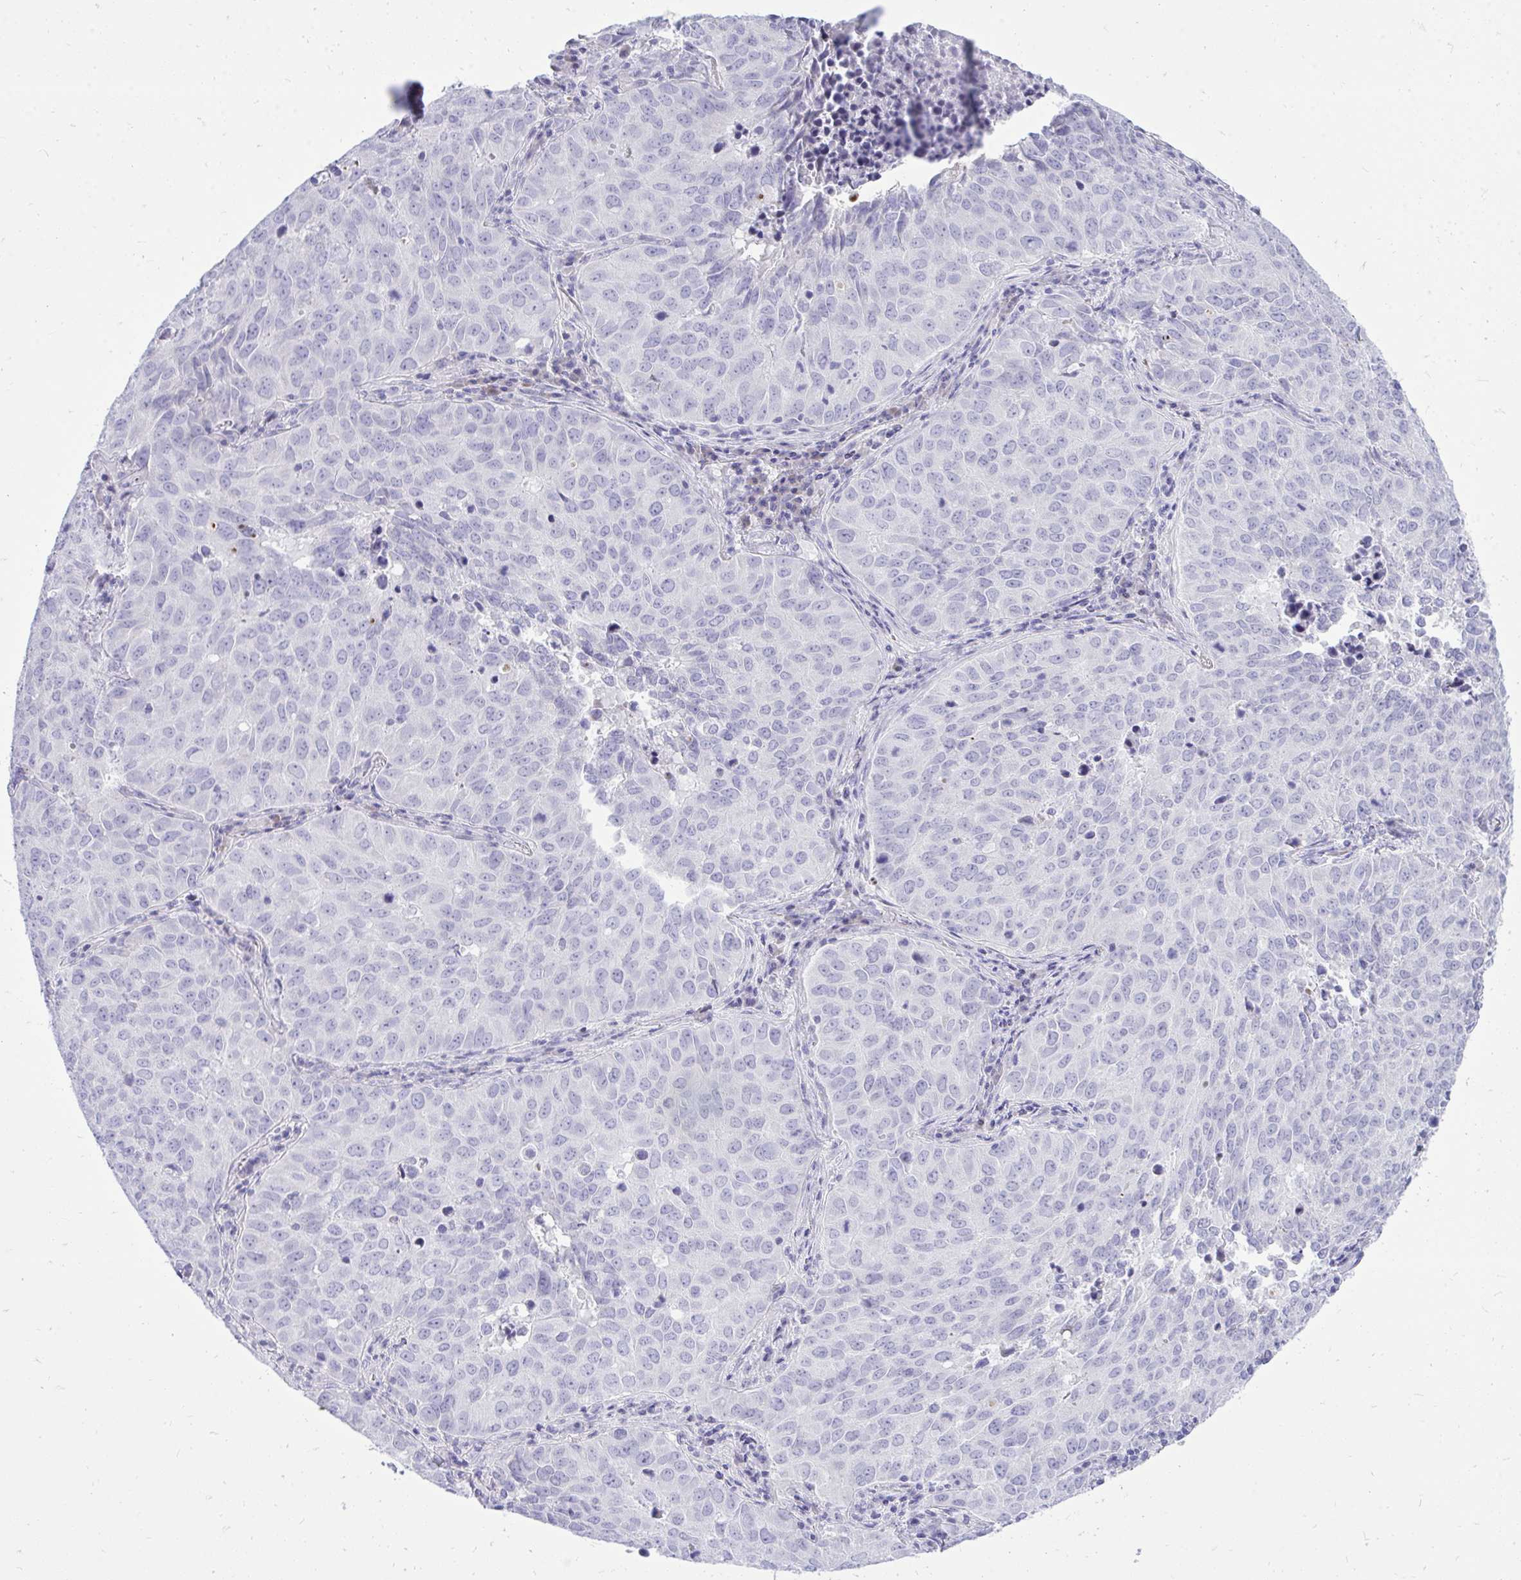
{"staining": {"intensity": "negative", "quantity": "none", "location": "none"}, "tissue": "lung cancer", "cell_type": "Tumor cells", "image_type": "cancer", "snomed": [{"axis": "morphology", "description": "Adenocarcinoma, NOS"}, {"axis": "topography", "description": "Lung"}], "caption": "High magnification brightfield microscopy of lung cancer (adenocarcinoma) stained with DAB (3,3'-diaminobenzidine) (brown) and counterstained with hematoxylin (blue): tumor cells show no significant staining.", "gene": "GABRA1", "patient": {"sex": "female", "age": 50}}